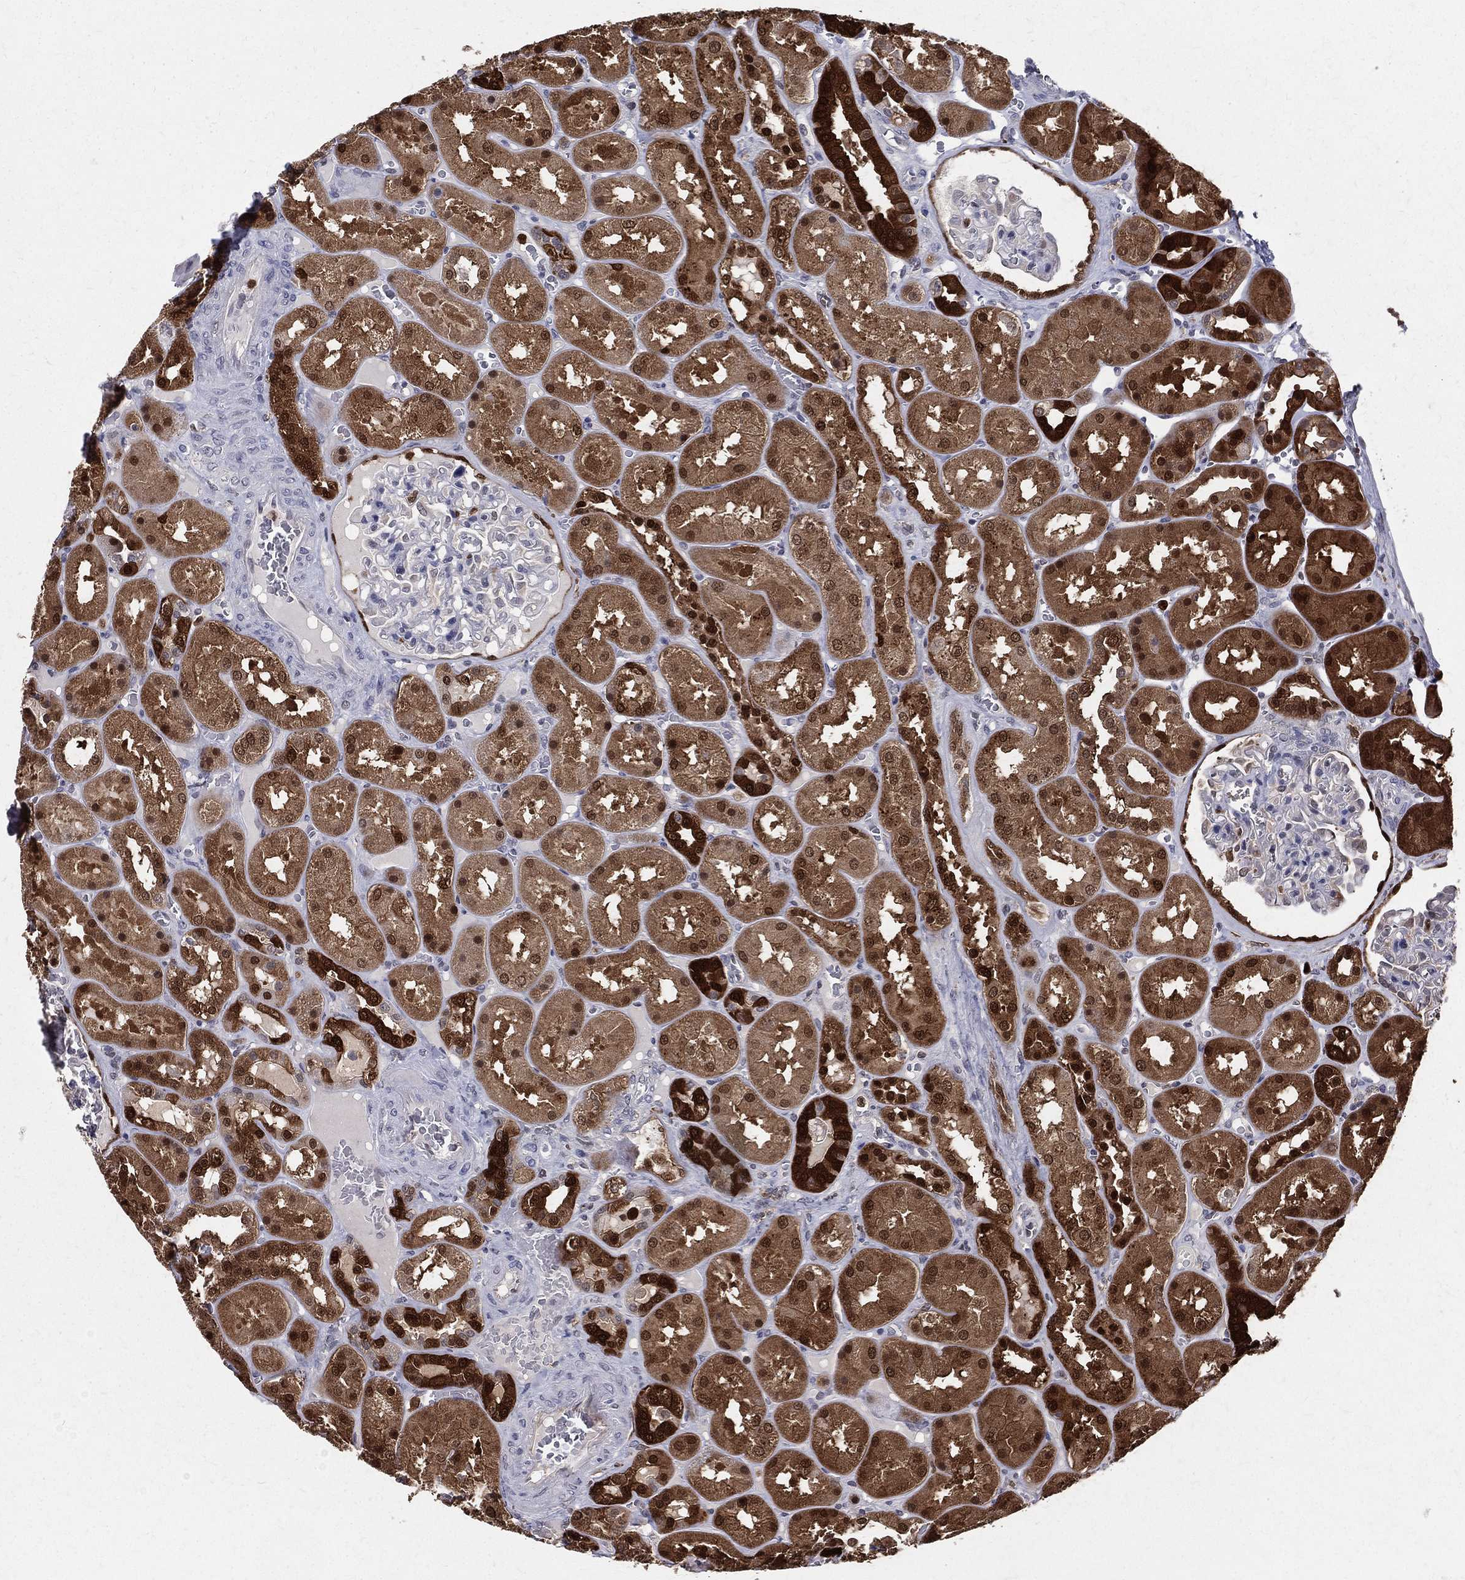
{"staining": {"intensity": "strong", "quantity": "<25%", "location": "cytoplasmic/membranous,nuclear"}, "tissue": "kidney", "cell_type": "Cells in glomeruli", "image_type": "normal", "snomed": [{"axis": "morphology", "description": "Normal tissue, NOS"}, {"axis": "topography", "description": "Kidney"}], "caption": "Protein analysis of normal kidney displays strong cytoplasmic/membranous,nuclear staining in approximately <25% of cells in glomeruli. Immunohistochemistry (ihc) stains the protein in brown and the nuclei are stained blue.", "gene": "ENO1", "patient": {"sex": "male", "age": 73}}